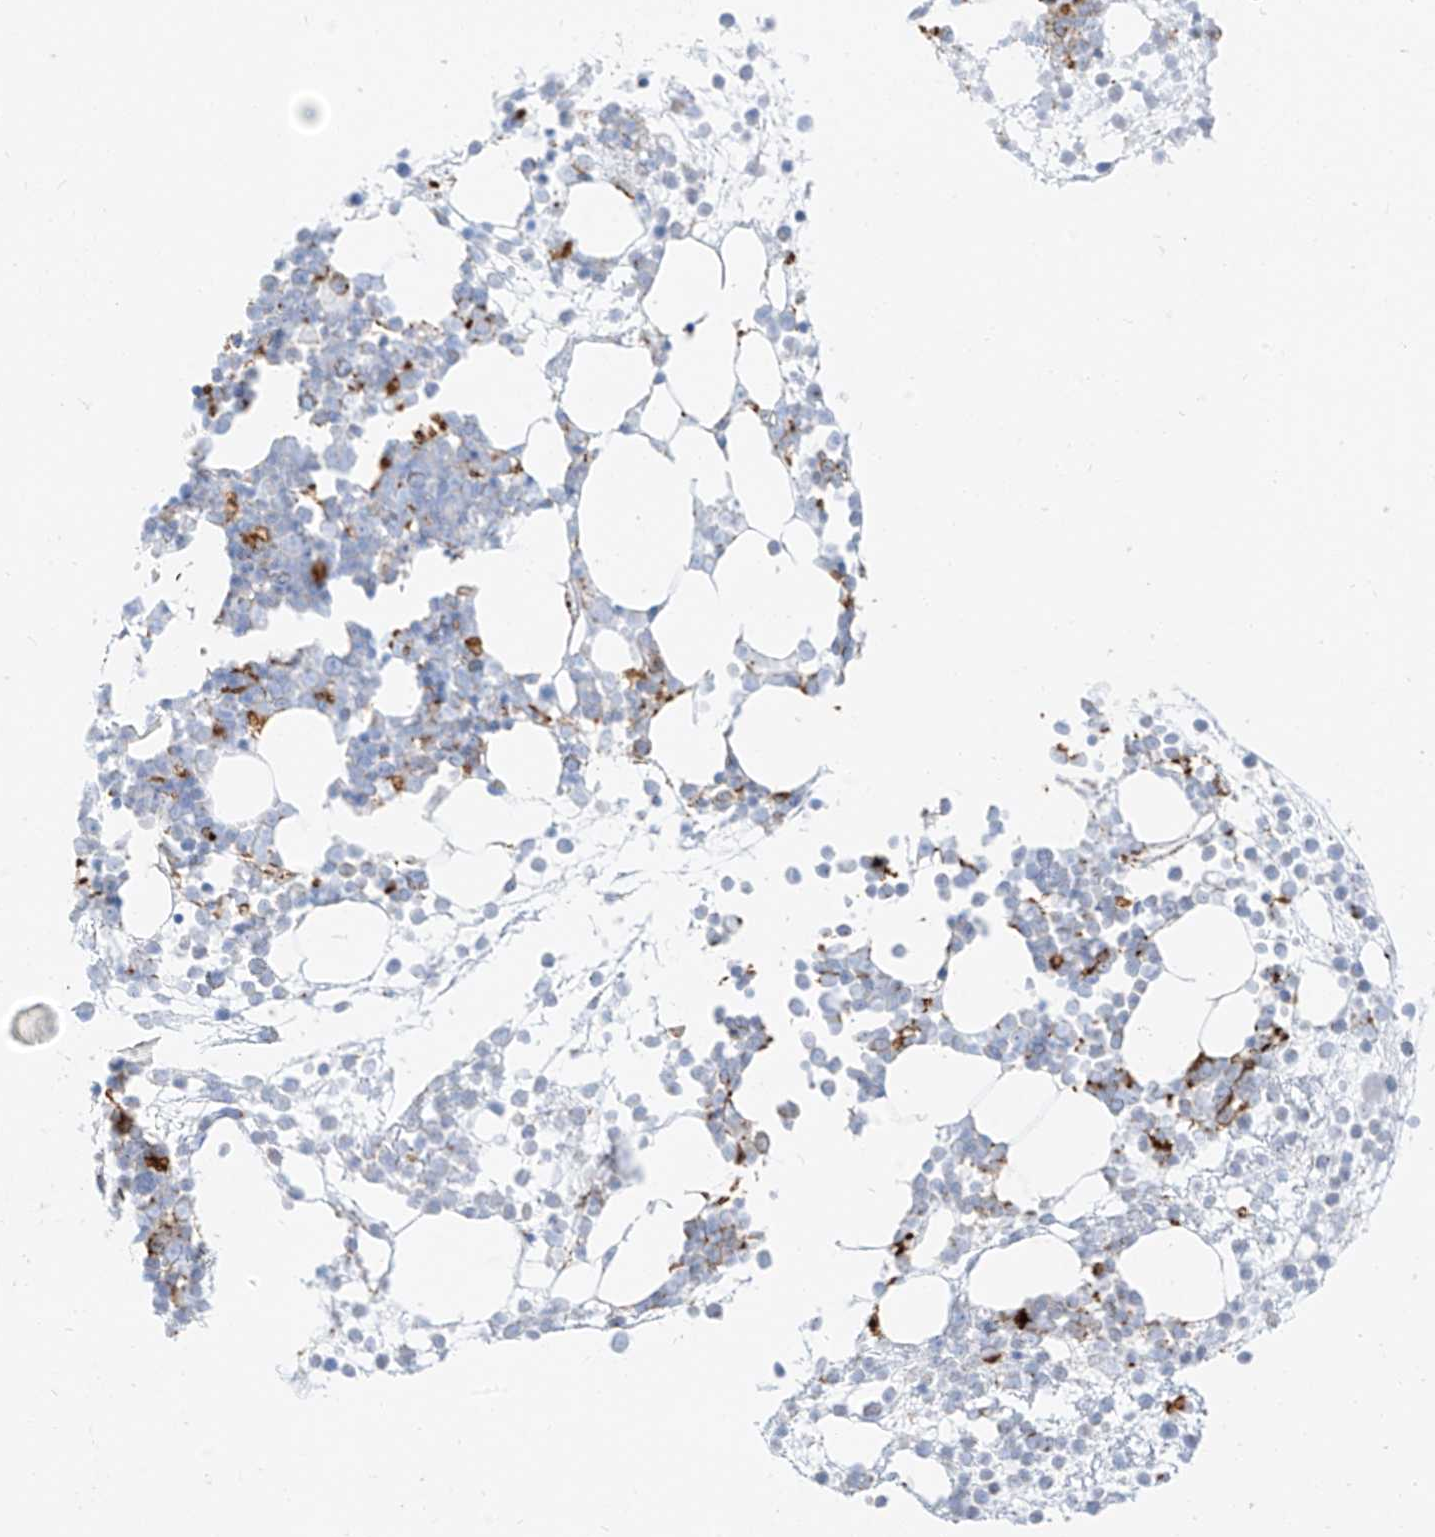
{"staining": {"intensity": "strong", "quantity": "<25%", "location": "cytoplasmic/membranous"}, "tissue": "bone marrow", "cell_type": "Hematopoietic cells", "image_type": "normal", "snomed": [{"axis": "morphology", "description": "Normal tissue, NOS"}, {"axis": "topography", "description": "Bone marrow"}], "caption": "A histopathology image of human bone marrow stained for a protein reveals strong cytoplasmic/membranous brown staining in hematopoietic cells. (DAB IHC, brown staining for protein, blue staining for nuclei).", "gene": "SLC35F6", "patient": {"sex": "male", "age": 54}}